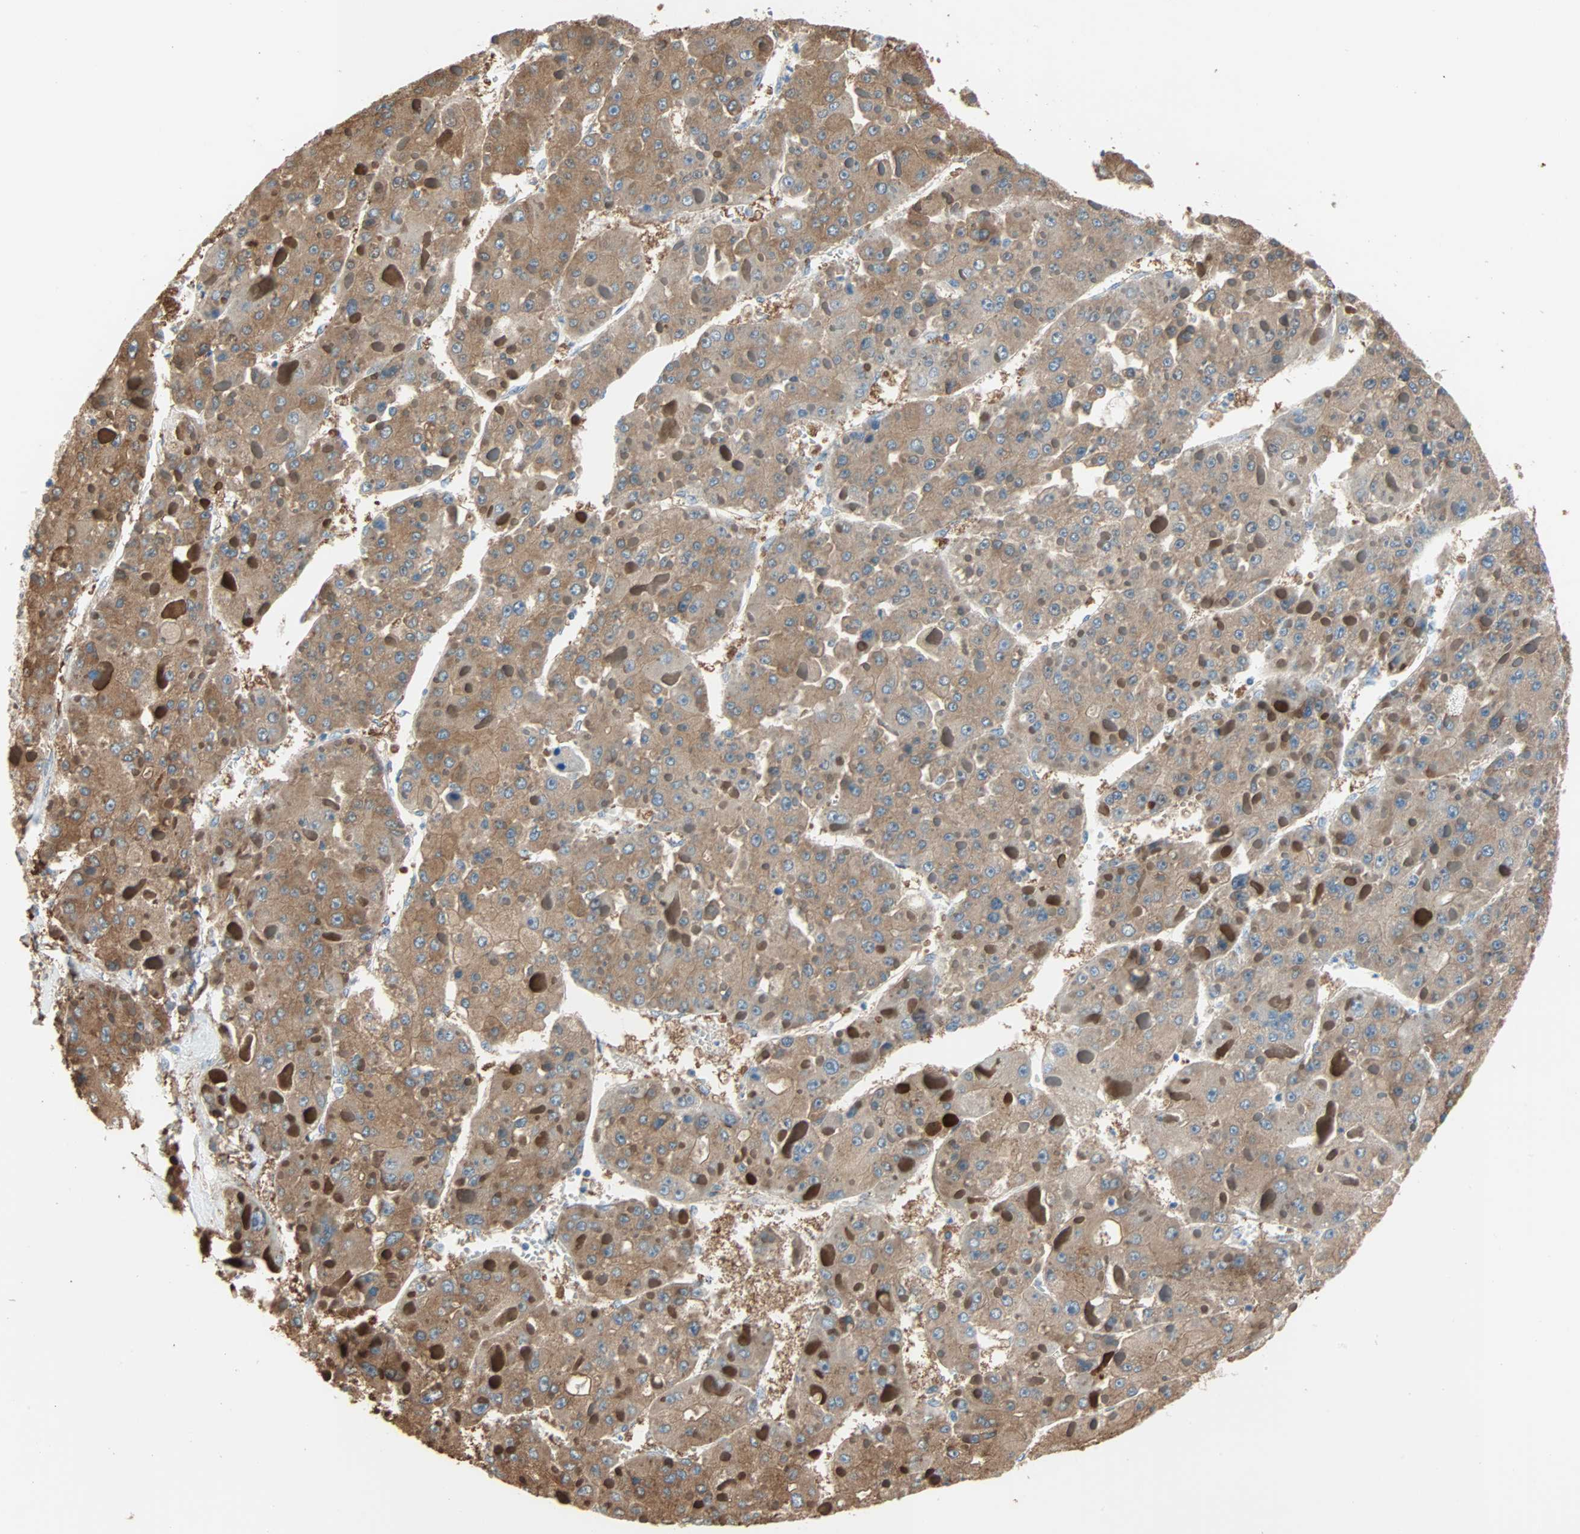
{"staining": {"intensity": "moderate", "quantity": ">75%", "location": "cytoplasmic/membranous"}, "tissue": "liver cancer", "cell_type": "Tumor cells", "image_type": "cancer", "snomed": [{"axis": "morphology", "description": "Carcinoma, Hepatocellular, NOS"}, {"axis": "topography", "description": "Liver"}], "caption": "Immunohistochemistry (DAB (3,3'-diaminobenzidine)) staining of human hepatocellular carcinoma (liver) demonstrates moderate cytoplasmic/membranous protein positivity in about >75% of tumor cells.", "gene": "PRDX1", "patient": {"sex": "female", "age": 73}}